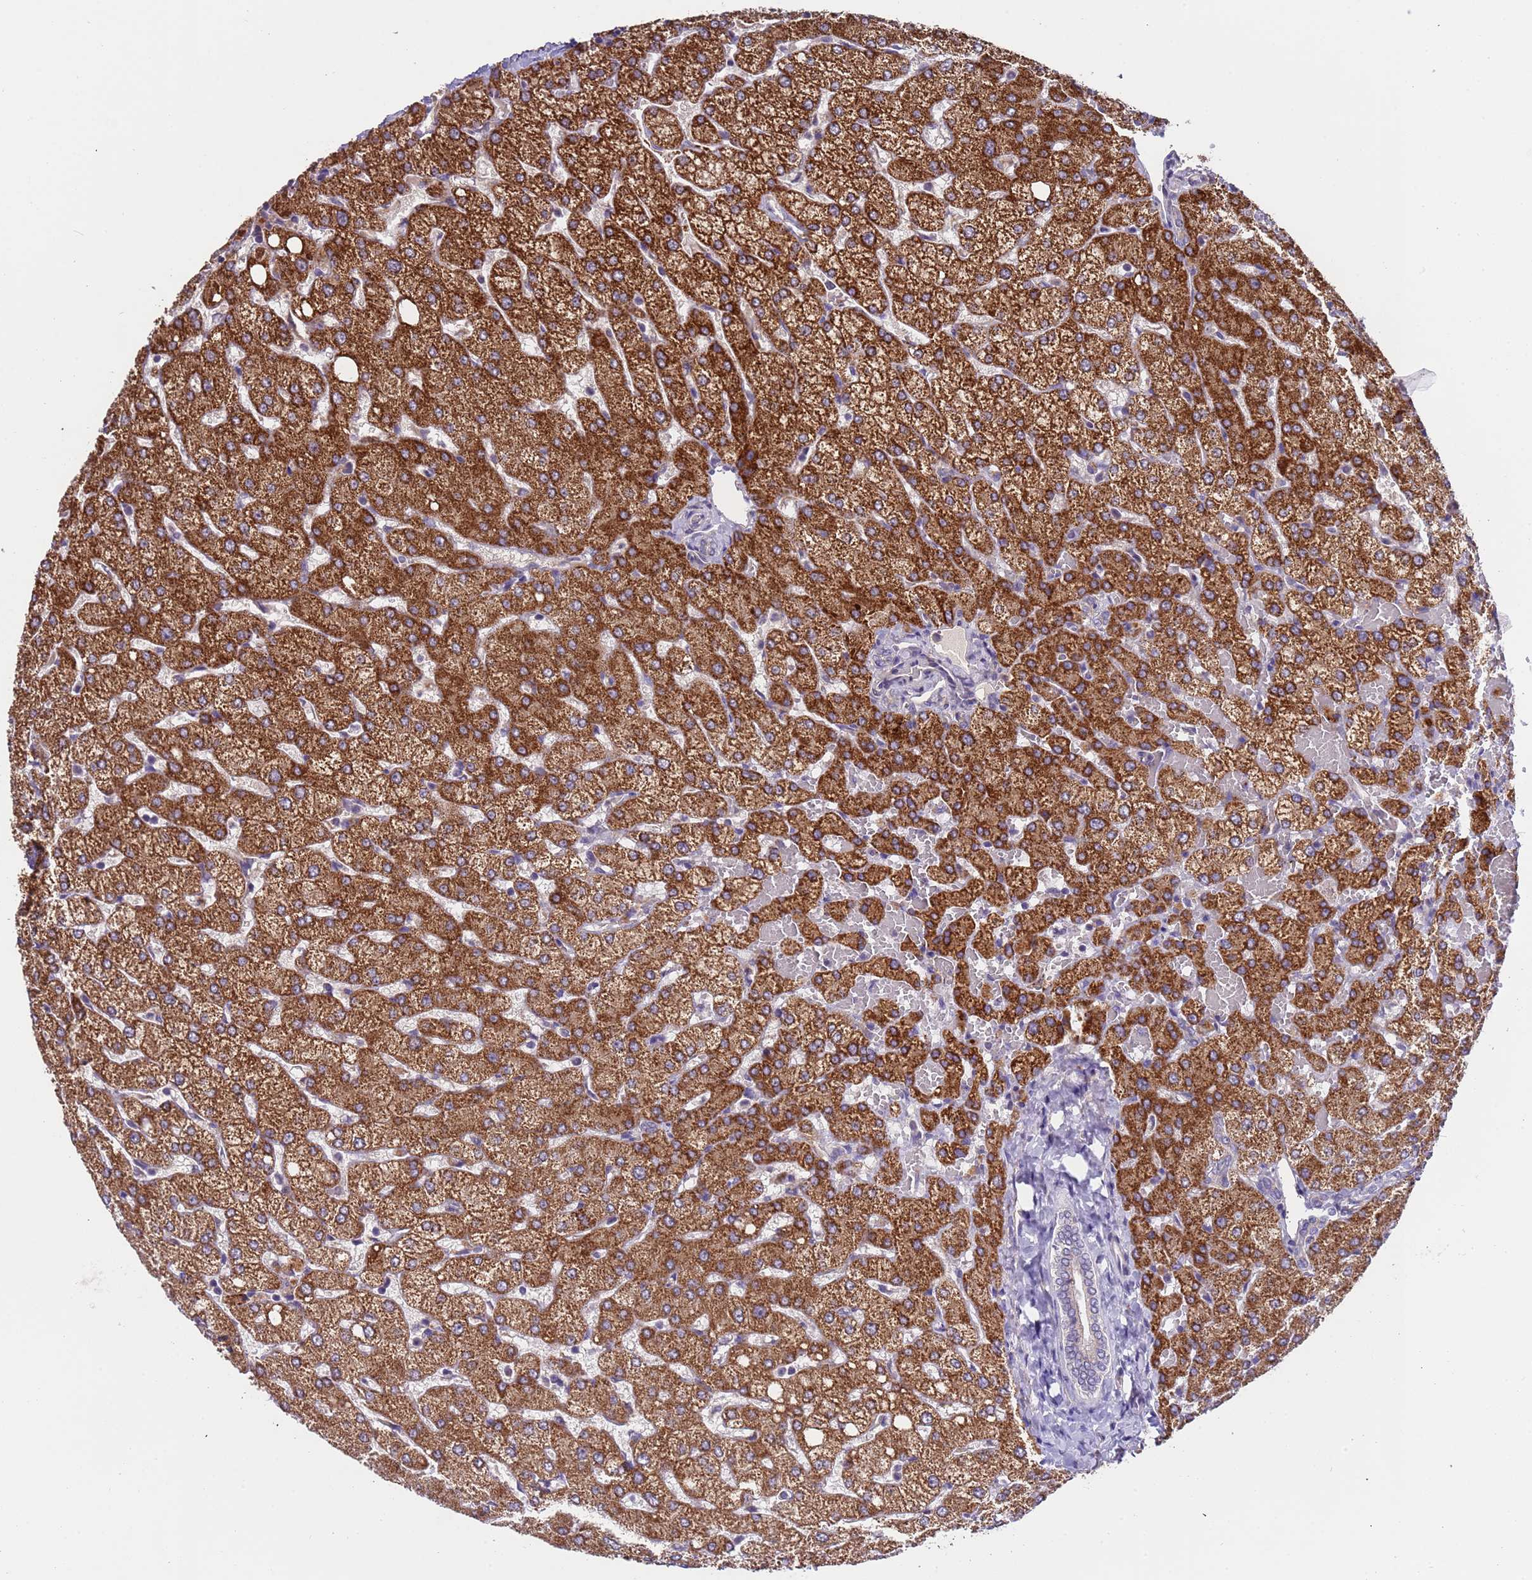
{"staining": {"intensity": "negative", "quantity": "none", "location": "none"}, "tissue": "liver", "cell_type": "Cholangiocytes", "image_type": "normal", "snomed": [{"axis": "morphology", "description": "Normal tissue, NOS"}, {"axis": "topography", "description": "Liver"}], "caption": "A micrograph of liver stained for a protein demonstrates no brown staining in cholangiocytes.", "gene": "ZNF248", "patient": {"sex": "female", "age": 54}}